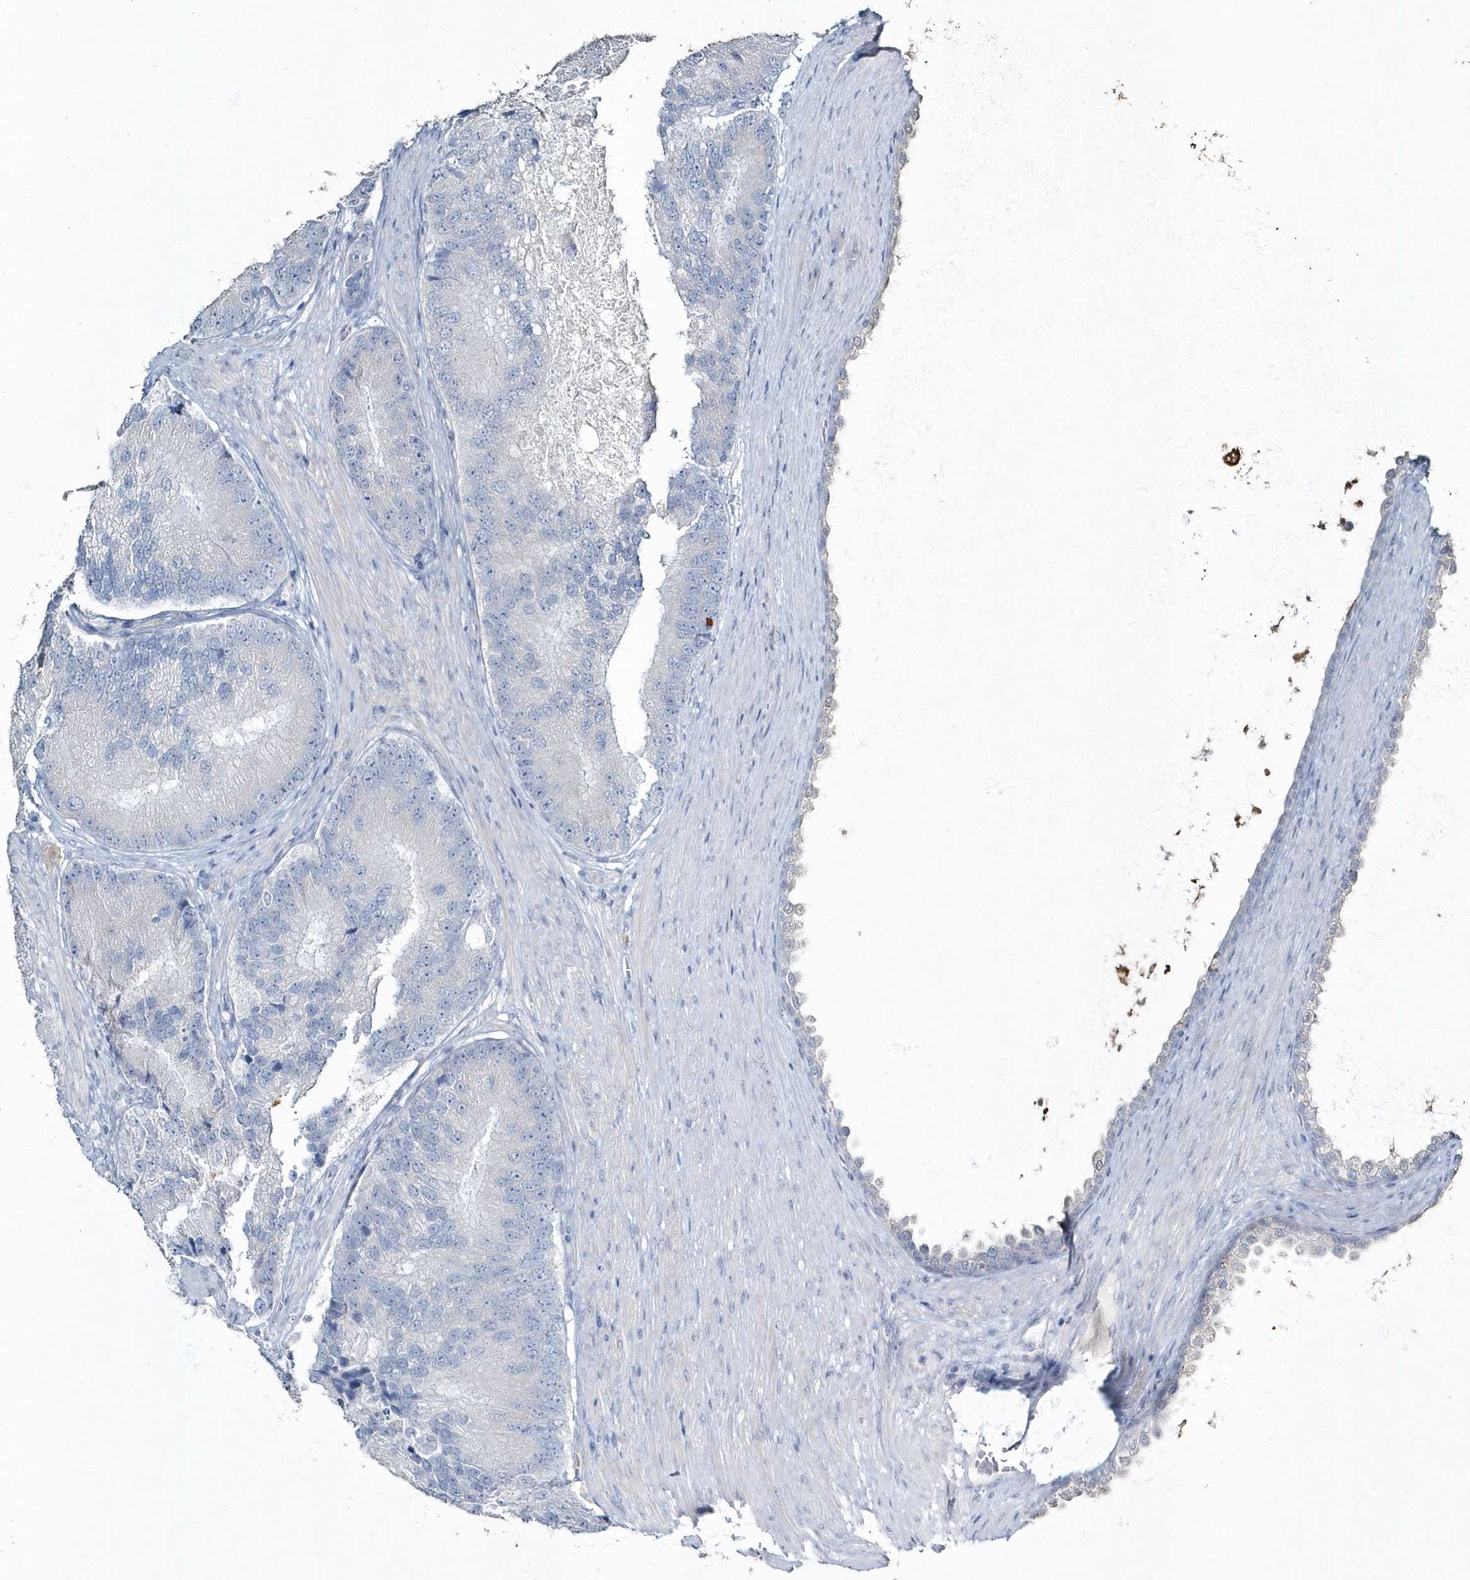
{"staining": {"intensity": "negative", "quantity": "none", "location": "none"}, "tissue": "prostate cancer", "cell_type": "Tumor cells", "image_type": "cancer", "snomed": [{"axis": "morphology", "description": "Adenocarcinoma, High grade"}, {"axis": "topography", "description": "Prostate"}], "caption": "Prostate high-grade adenocarcinoma was stained to show a protein in brown. There is no significant staining in tumor cells. (DAB (3,3'-diaminobenzidine) IHC visualized using brightfield microscopy, high magnification).", "gene": "MYOT", "patient": {"sex": "male", "age": 70}}